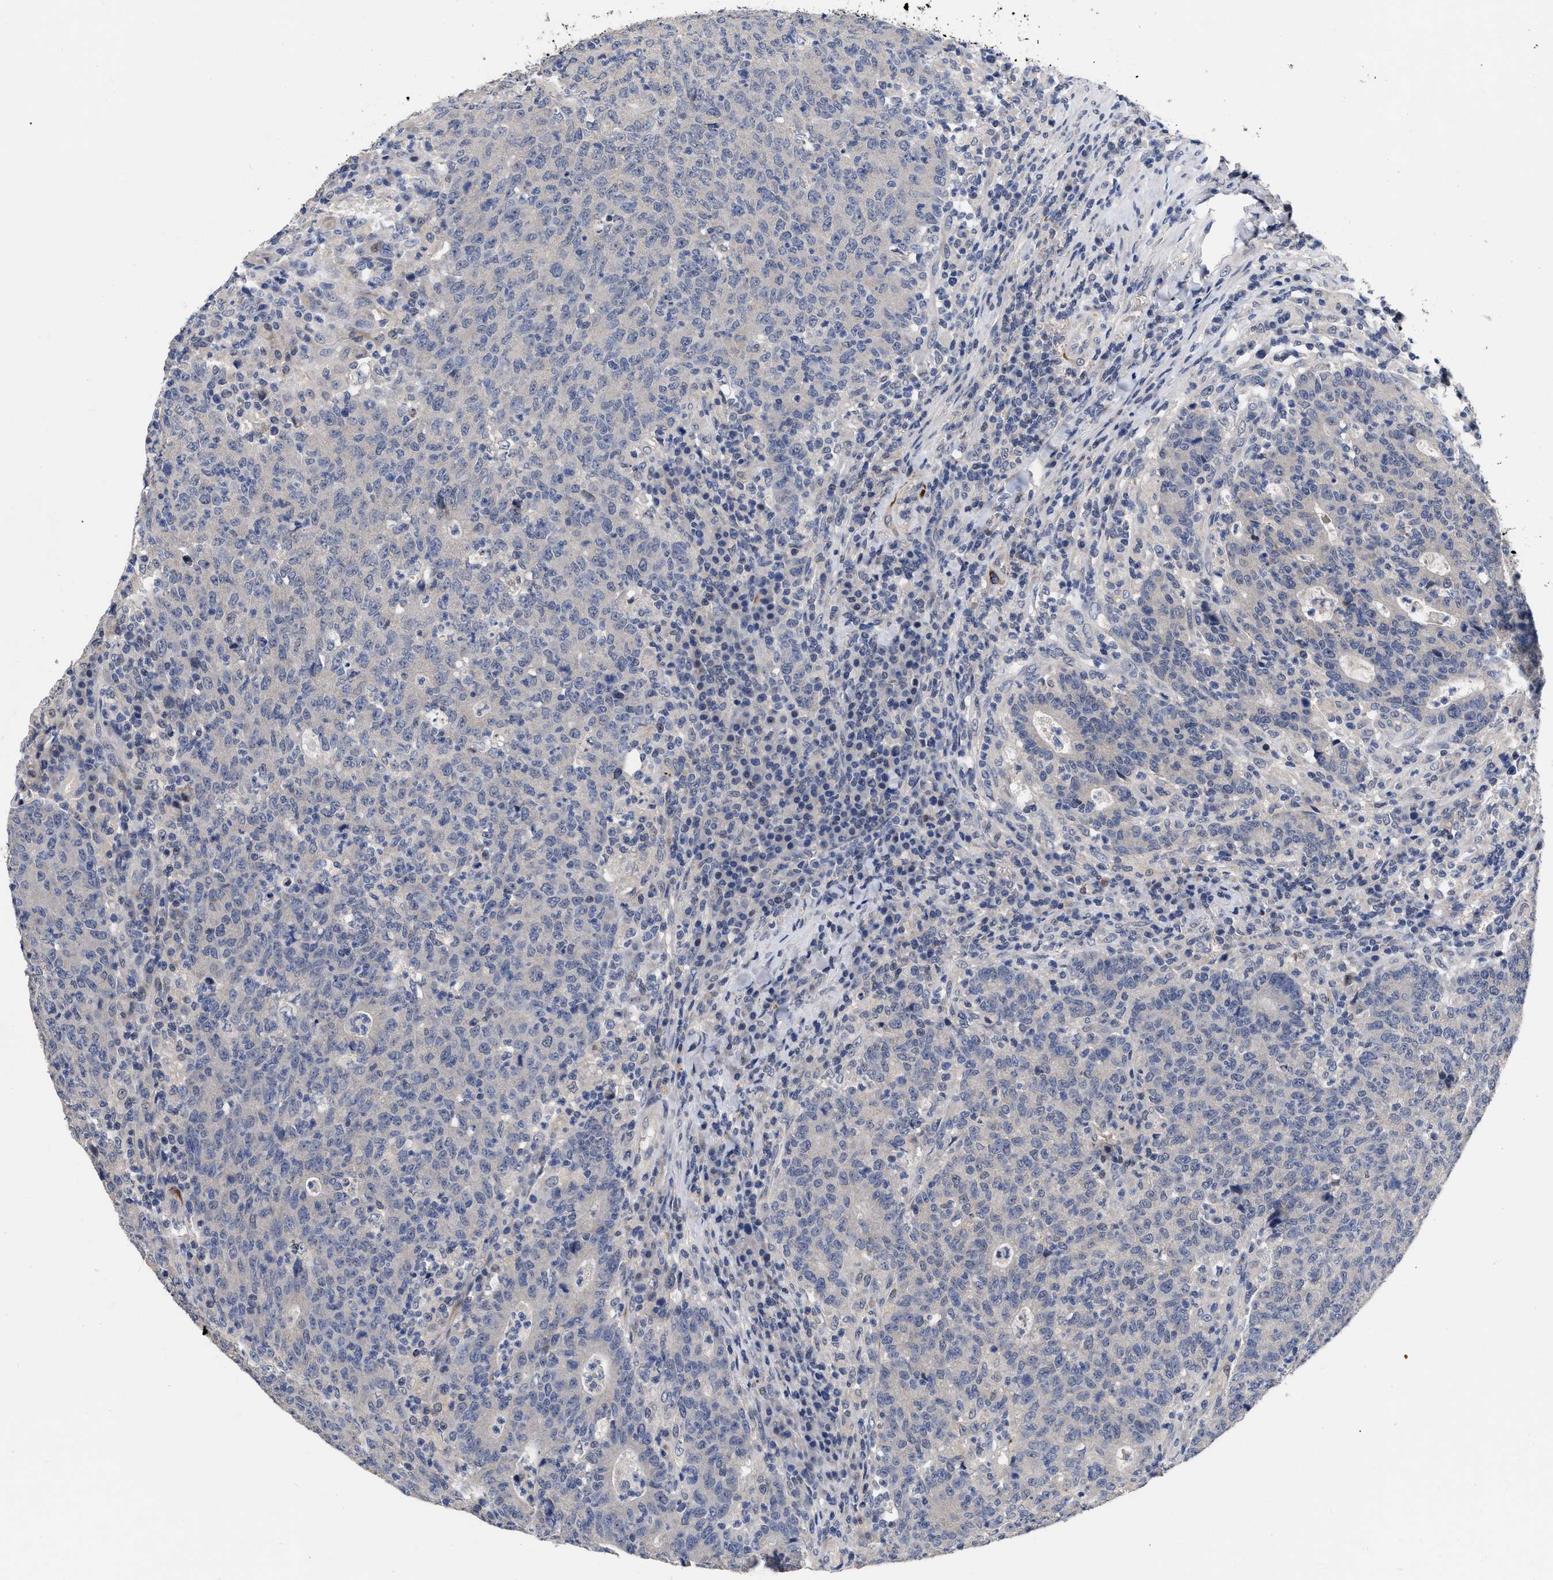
{"staining": {"intensity": "negative", "quantity": "none", "location": "none"}, "tissue": "colorectal cancer", "cell_type": "Tumor cells", "image_type": "cancer", "snomed": [{"axis": "morphology", "description": "Adenocarcinoma, NOS"}, {"axis": "topography", "description": "Colon"}], "caption": "IHC micrograph of neoplastic tissue: human adenocarcinoma (colorectal) stained with DAB (3,3'-diaminobenzidine) demonstrates no significant protein expression in tumor cells.", "gene": "CCN5", "patient": {"sex": "female", "age": 75}}